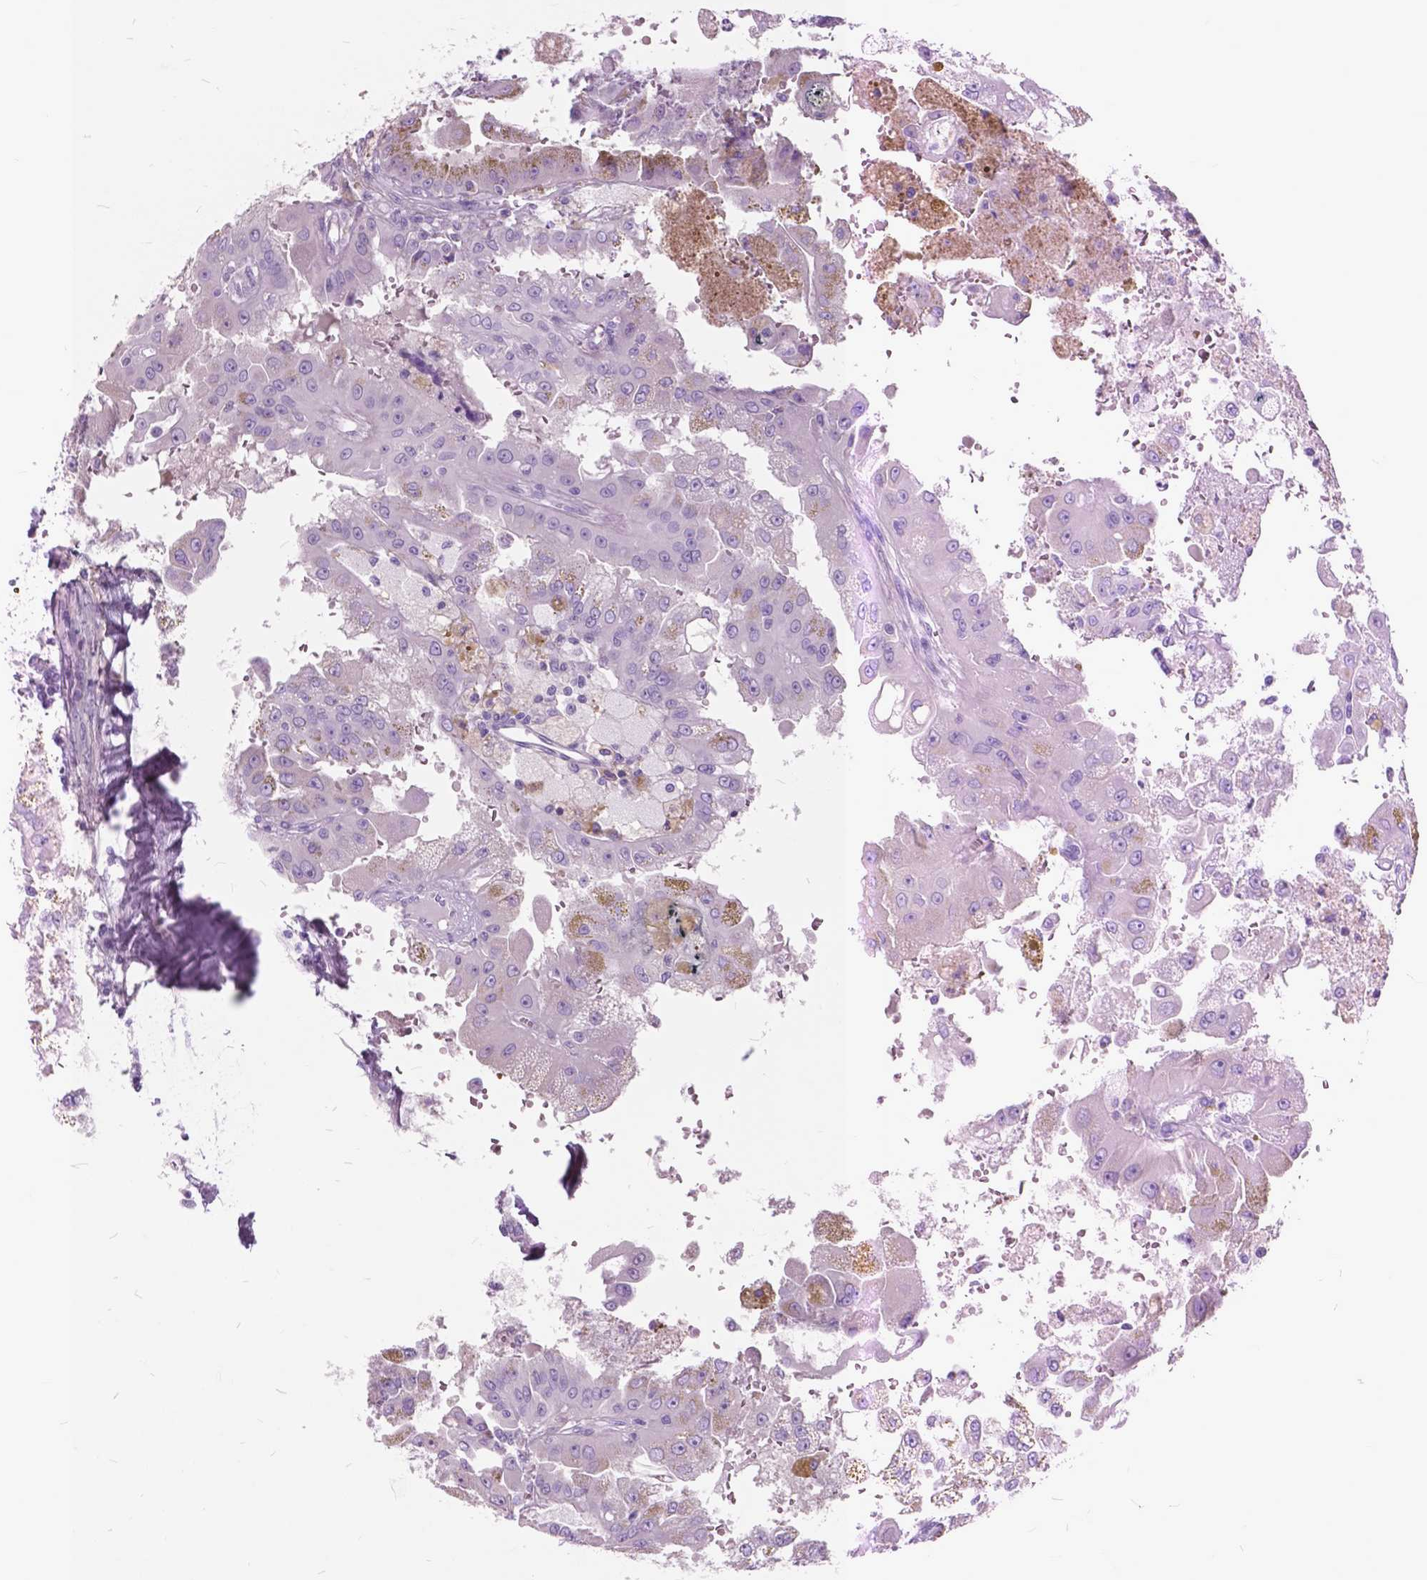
{"staining": {"intensity": "negative", "quantity": "none", "location": "none"}, "tissue": "renal cancer", "cell_type": "Tumor cells", "image_type": "cancer", "snomed": [{"axis": "morphology", "description": "Adenocarcinoma, NOS"}, {"axis": "topography", "description": "Kidney"}], "caption": "Immunohistochemical staining of human renal cancer shows no significant positivity in tumor cells. (DAB (3,3'-diaminobenzidine) immunohistochemistry with hematoxylin counter stain).", "gene": "GDF9", "patient": {"sex": "male", "age": 58}}